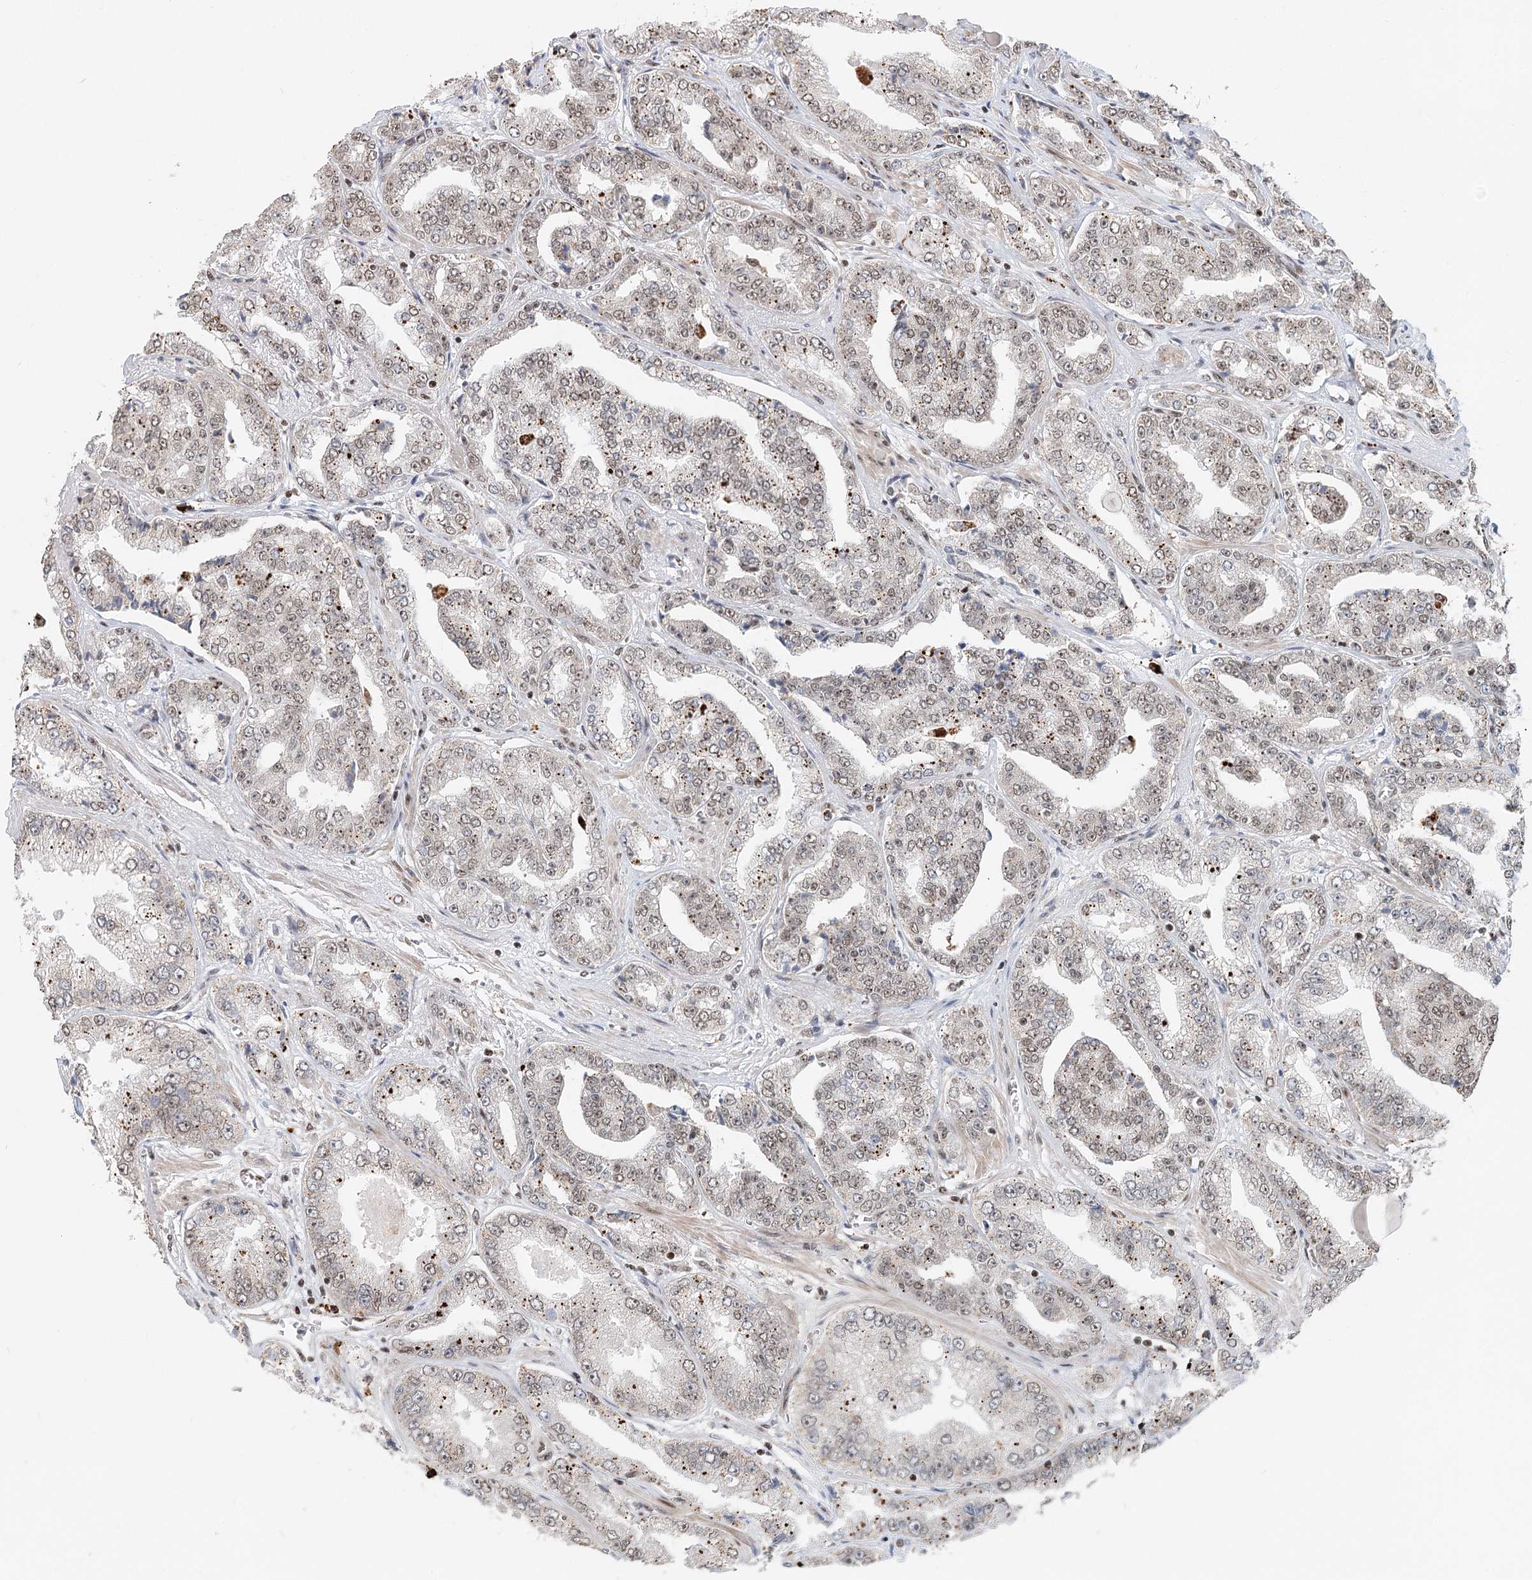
{"staining": {"intensity": "moderate", "quantity": ">75%", "location": "nuclear"}, "tissue": "prostate cancer", "cell_type": "Tumor cells", "image_type": "cancer", "snomed": [{"axis": "morphology", "description": "Adenocarcinoma, High grade"}, {"axis": "topography", "description": "Prostate"}], "caption": "Immunohistochemical staining of human prostate cancer (adenocarcinoma (high-grade)) reveals medium levels of moderate nuclear staining in approximately >75% of tumor cells.", "gene": "BNIP5", "patient": {"sex": "male", "age": 71}}